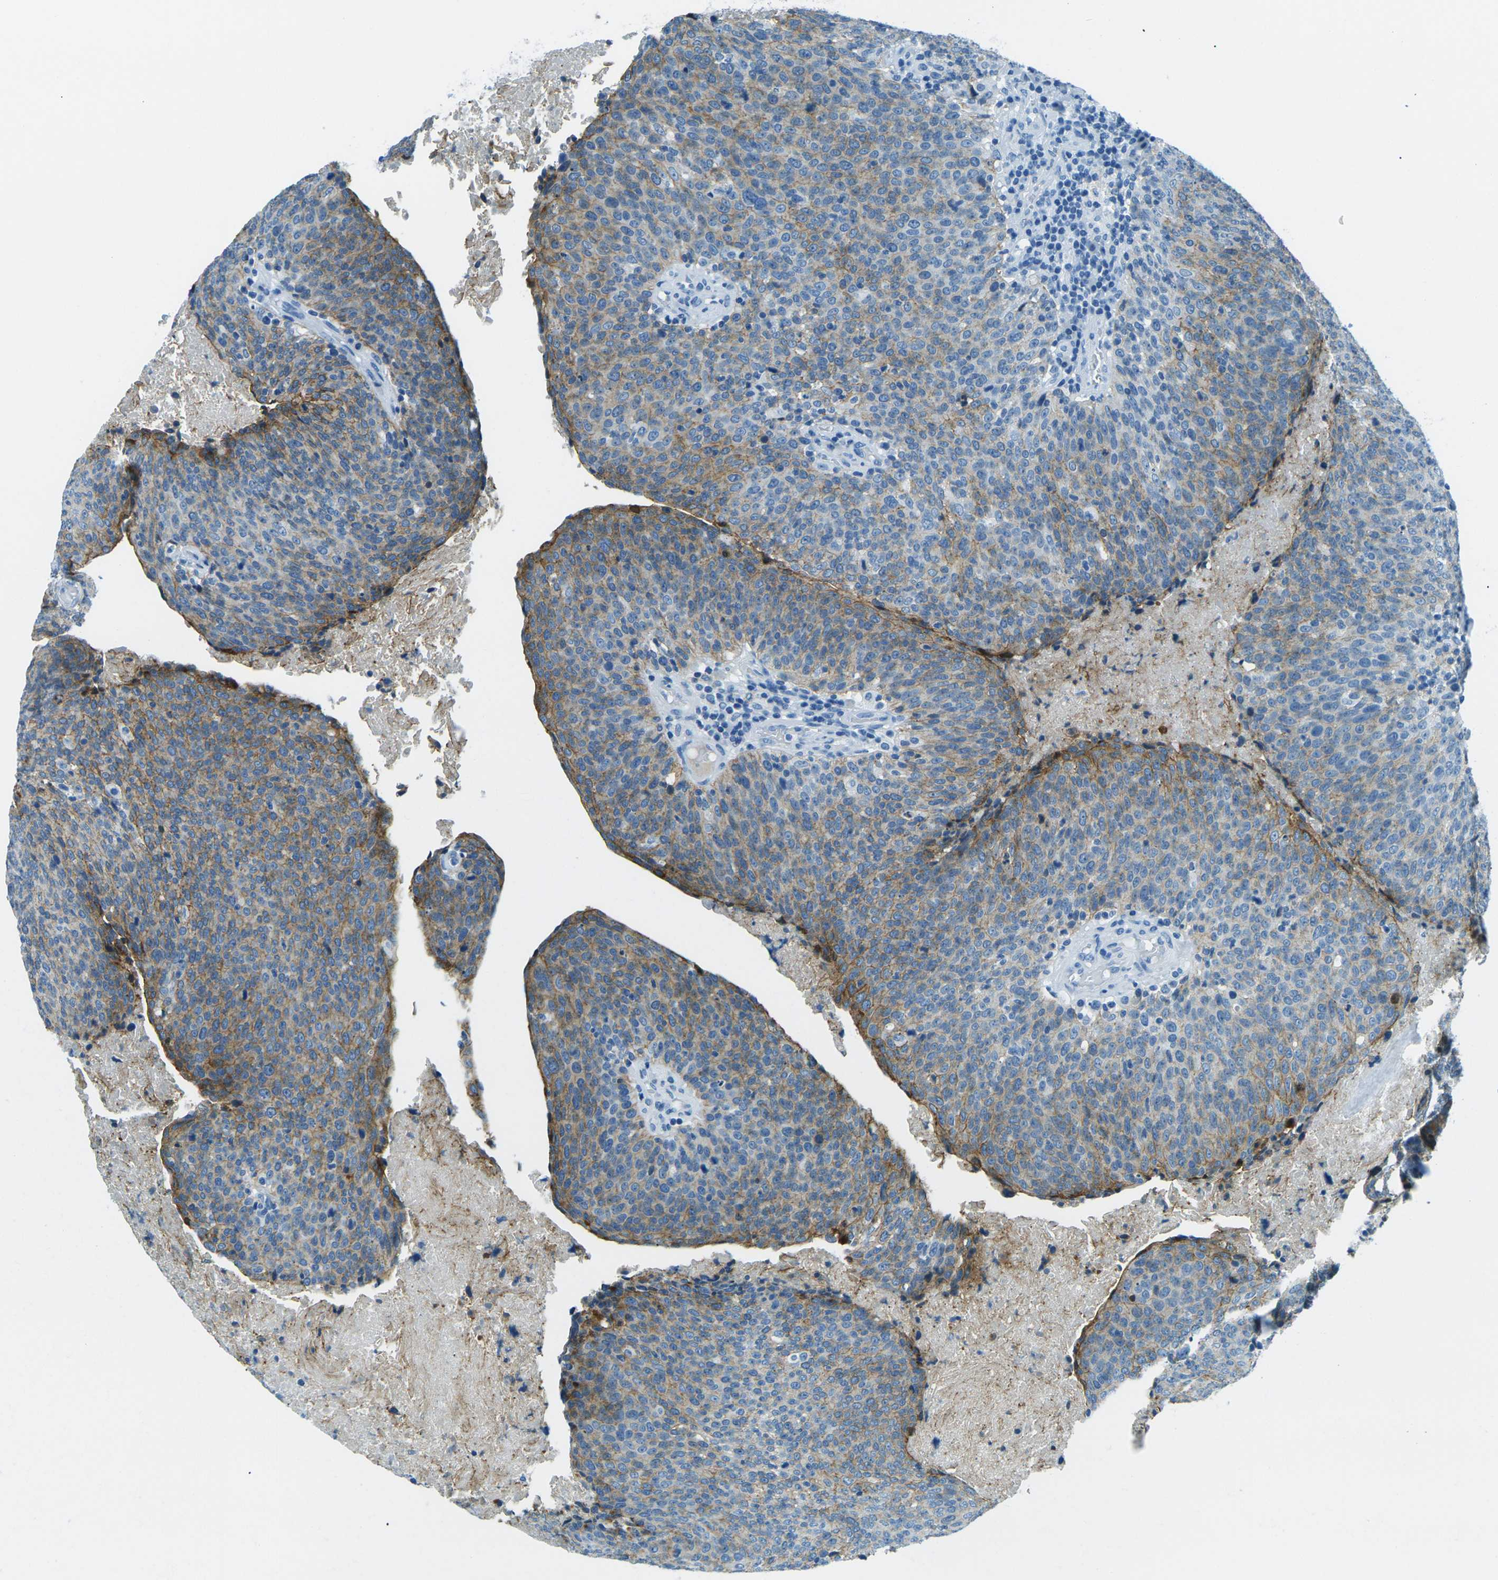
{"staining": {"intensity": "moderate", "quantity": "<25%", "location": "cytoplasmic/membranous"}, "tissue": "head and neck cancer", "cell_type": "Tumor cells", "image_type": "cancer", "snomed": [{"axis": "morphology", "description": "Squamous cell carcinoma, NOS"}, {"axis": "morphology", "description": "Squamous cell carcinoma, metastatic, NOS"}, {"axis": "topography", "description": "Lymph node"}, {"axis": "topography", "description": "Head-Neck"}], "caption": "Head and neck metastatic squamous cell carcinoma stained with DAB (3,3'-diaminobenzidine) IHC shows low levels of moderate cytoplasmic/membranous staining in about <25% of tumor cells.", "gene": "OCLN", "patient": {"sex": "male", "age": 62}}